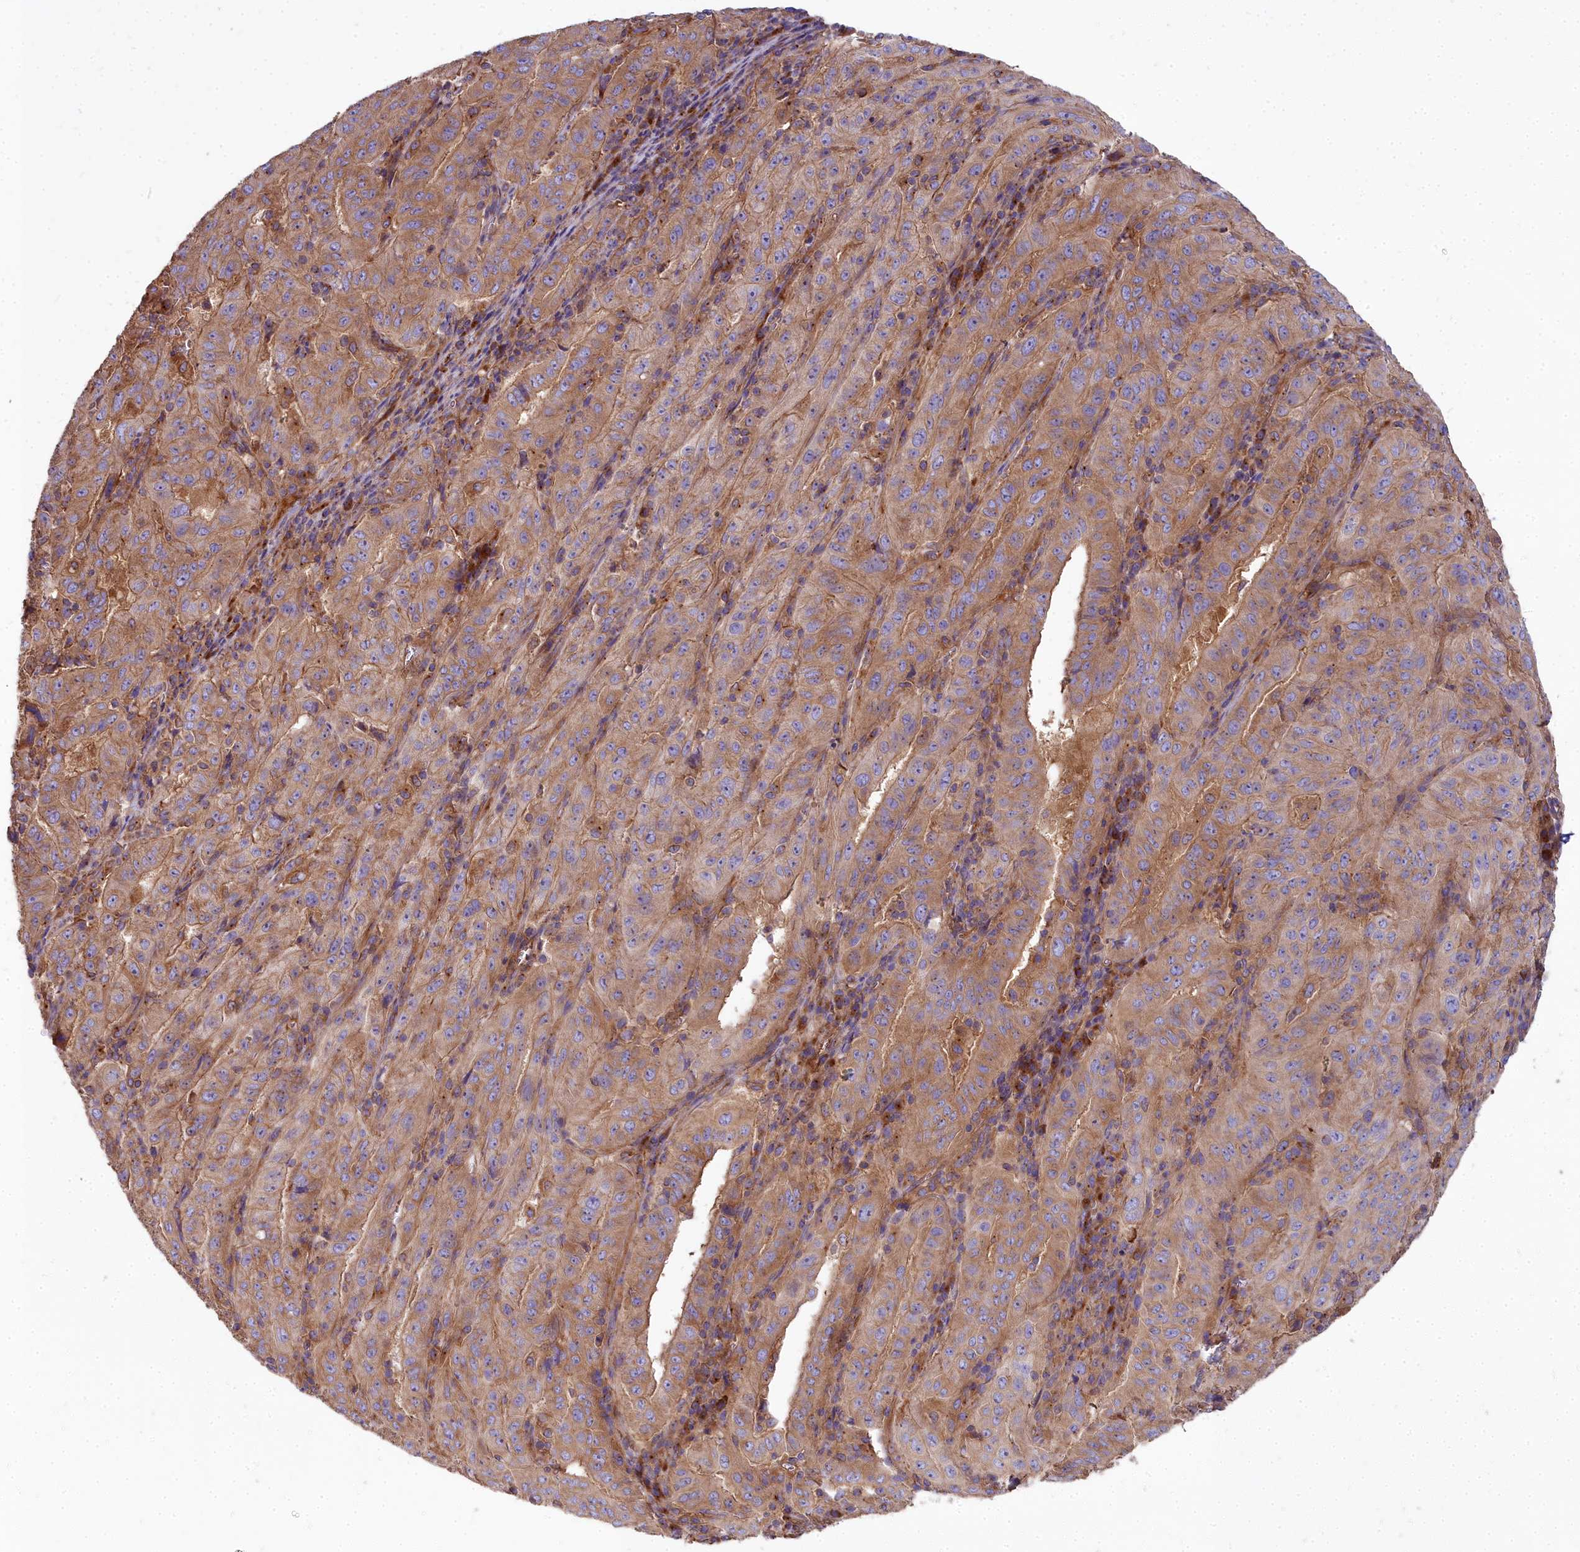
{"staining": {"intensity": "moderate", "quantity": ">75%", "location": "cytoplasmic/membranous"}, "tissue": "pancreatic cancer", "cell_type": "Tumor cells", "image_type": "cancer", "snomed": [{"axis": "morphology", "description": "Adenocarcinoma, NOS"}, {"axis": "topography", "description": "Pancreas"}], "caption": "Human pancreatic cancer stained for a protein (brown) demonstrates moderate cytoplasmic/membranous positive expression in about >75% of tumor cells.", "gene": "DCTN3", "patient": {"sex": "male", "age": 63}}